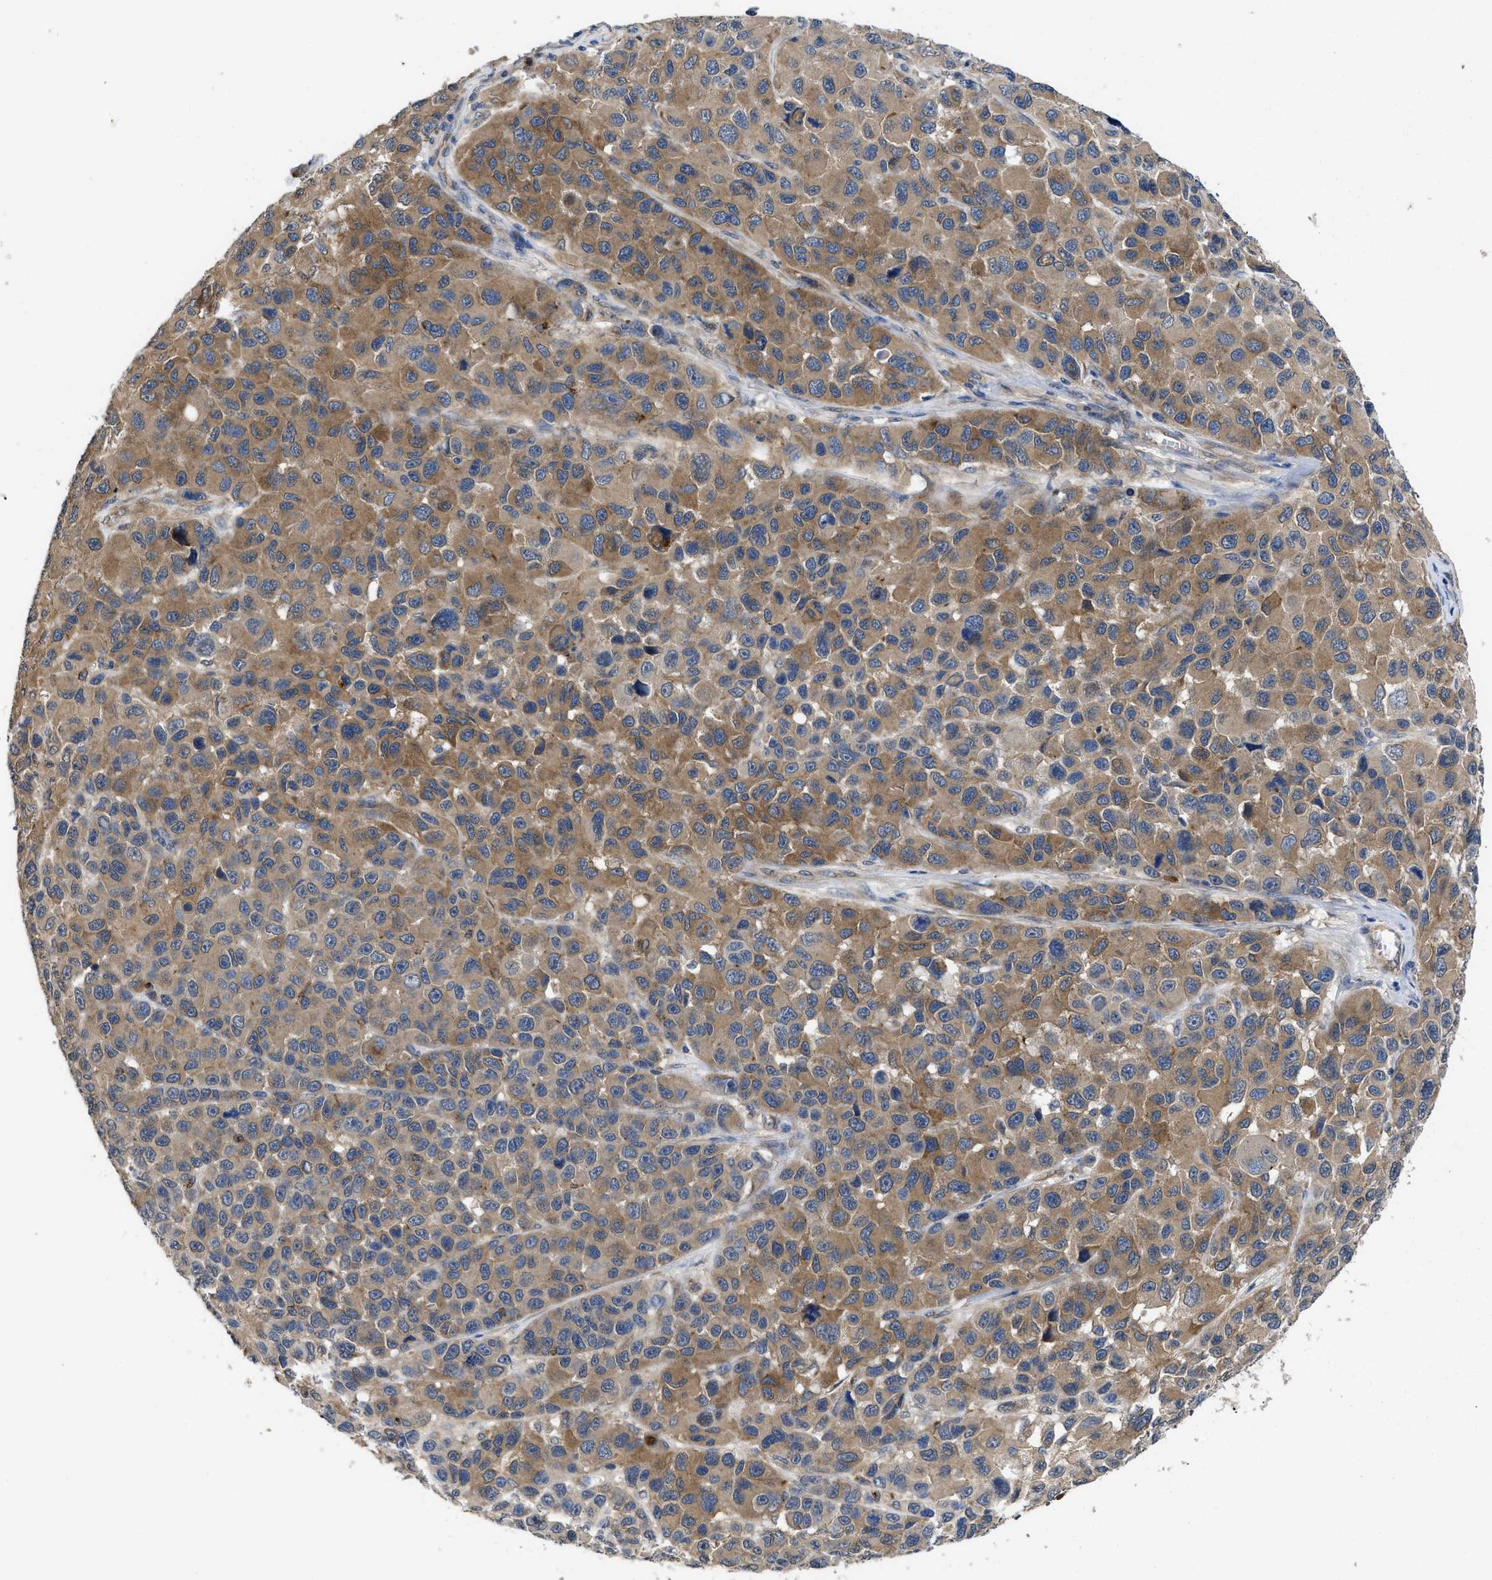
{"staining": {"intensity": "moderate", "quantity": "25%-75%", "location": "cytoplasmic/membranous"}, "tissue": "melanoma", "cell_type": "Tumor cells", "image_type": "cancer", "snomed": [{"axis": "morphology", "description": "Malignant melanoma, NOS"}, {"axis": "topography", "description": "Skin"}], "caption": "Protein staining reveals moderate cytoplasmic/membranous expression in approximately 25%-75% of tumor cells in malignant melanoma. (DAB (3,3'-diaminobenzidine) IHC with brightfield microscopy, high magnification).", "gene": "PKD2", "patient": {"sex": "male", "age": 53}}